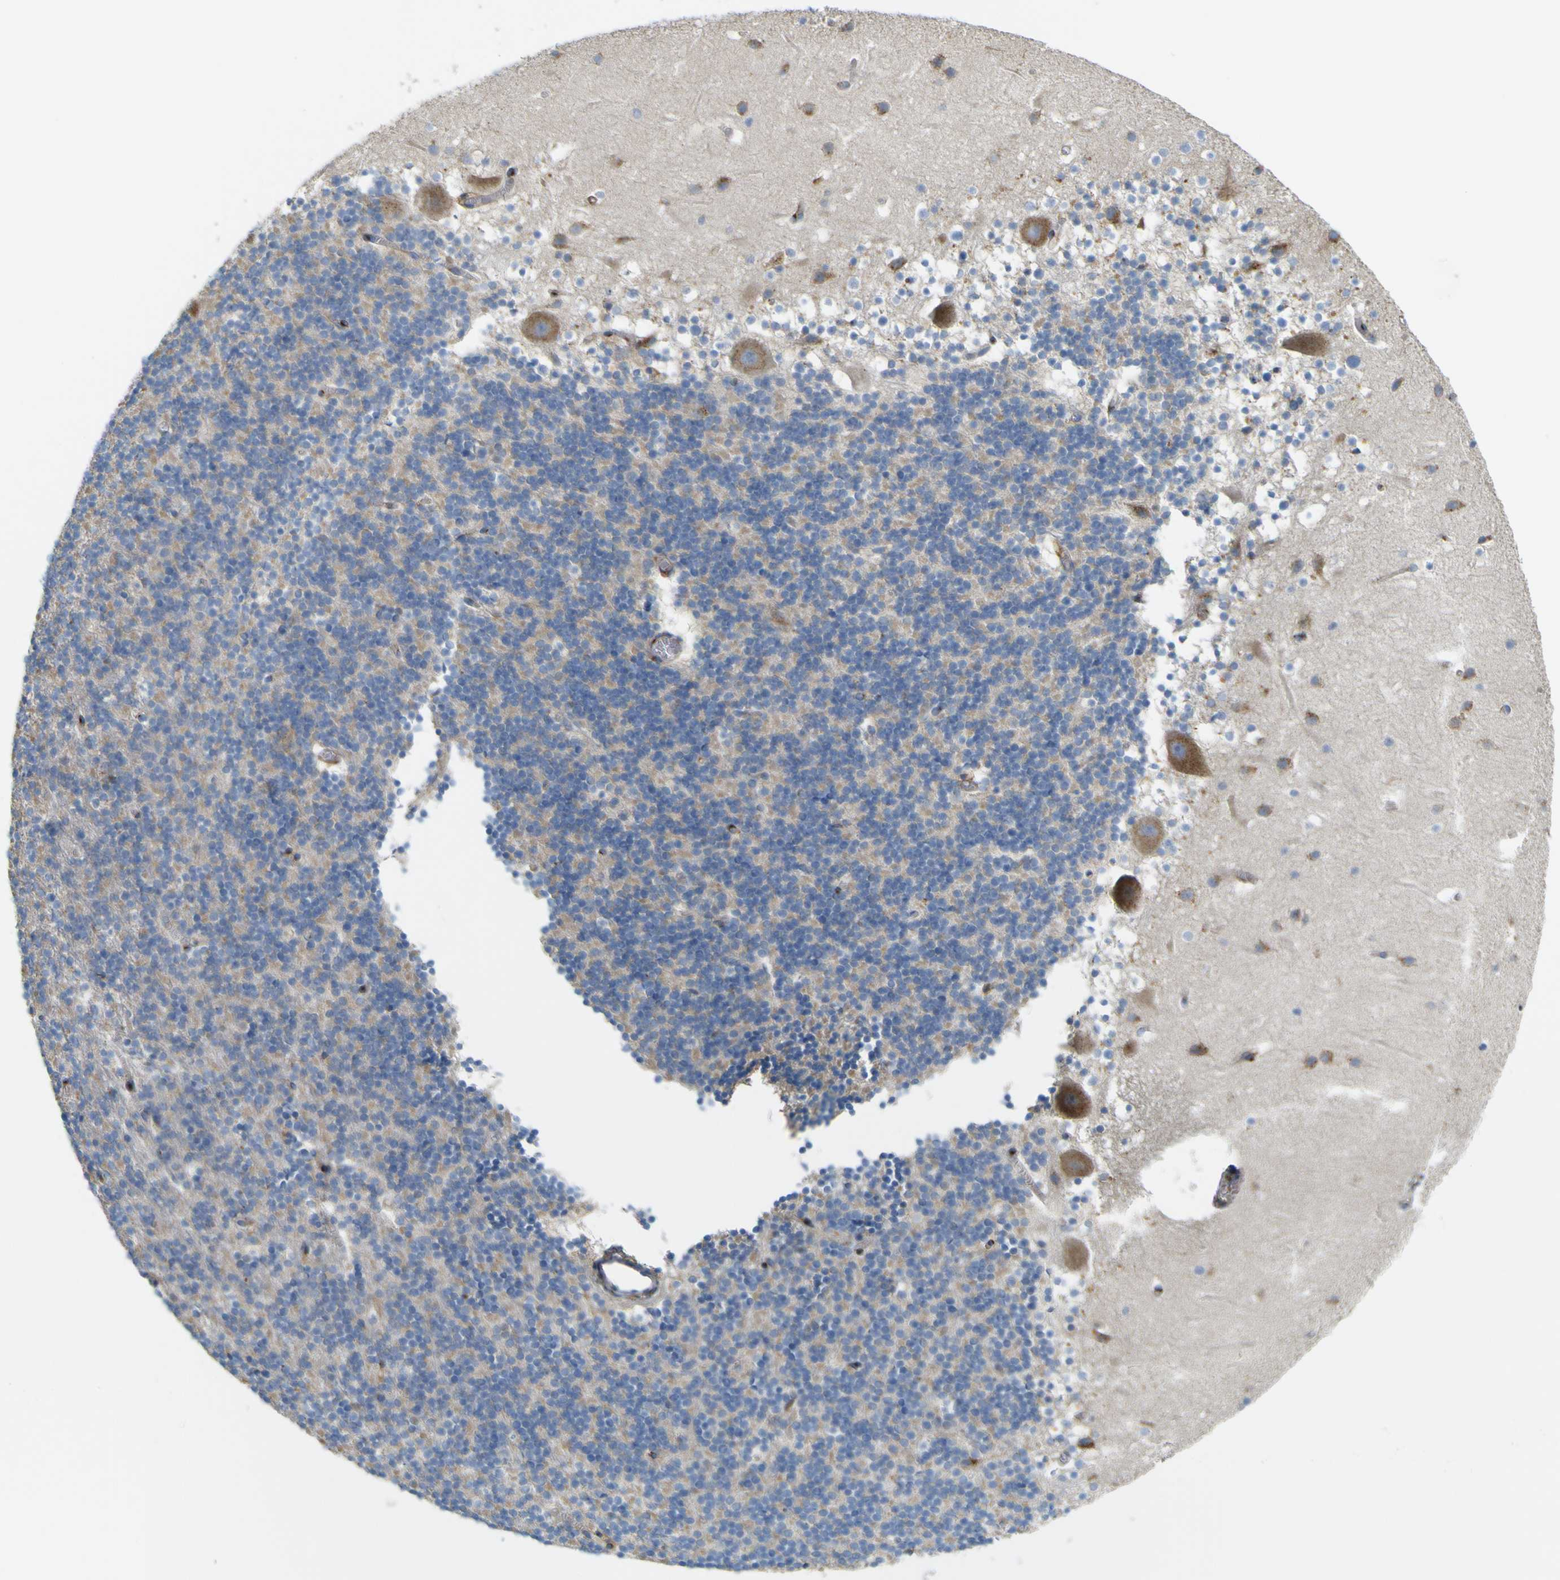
{"staining": {"intensity": "weak", "quantity": ">75%", "location": "cytoplasmic/membranous"}, "tissue": "cerebellum", "cell_type": "Cells in granular layer", "image_type": "normal", "snomed": [{"axis": "morphology", "description": "Normal tissue, NOS"}, {"axis": "topography", "description": "Cerebellum"}], "caption": "A high-resolution image shows IHC staining of unremarkable cerebellum, which reveals weak cytoplasmic/membranous expression in about >75% of cells in granular layer.", "gene": "IGF2R", "patient": {"sex": "male", "age": 45}}